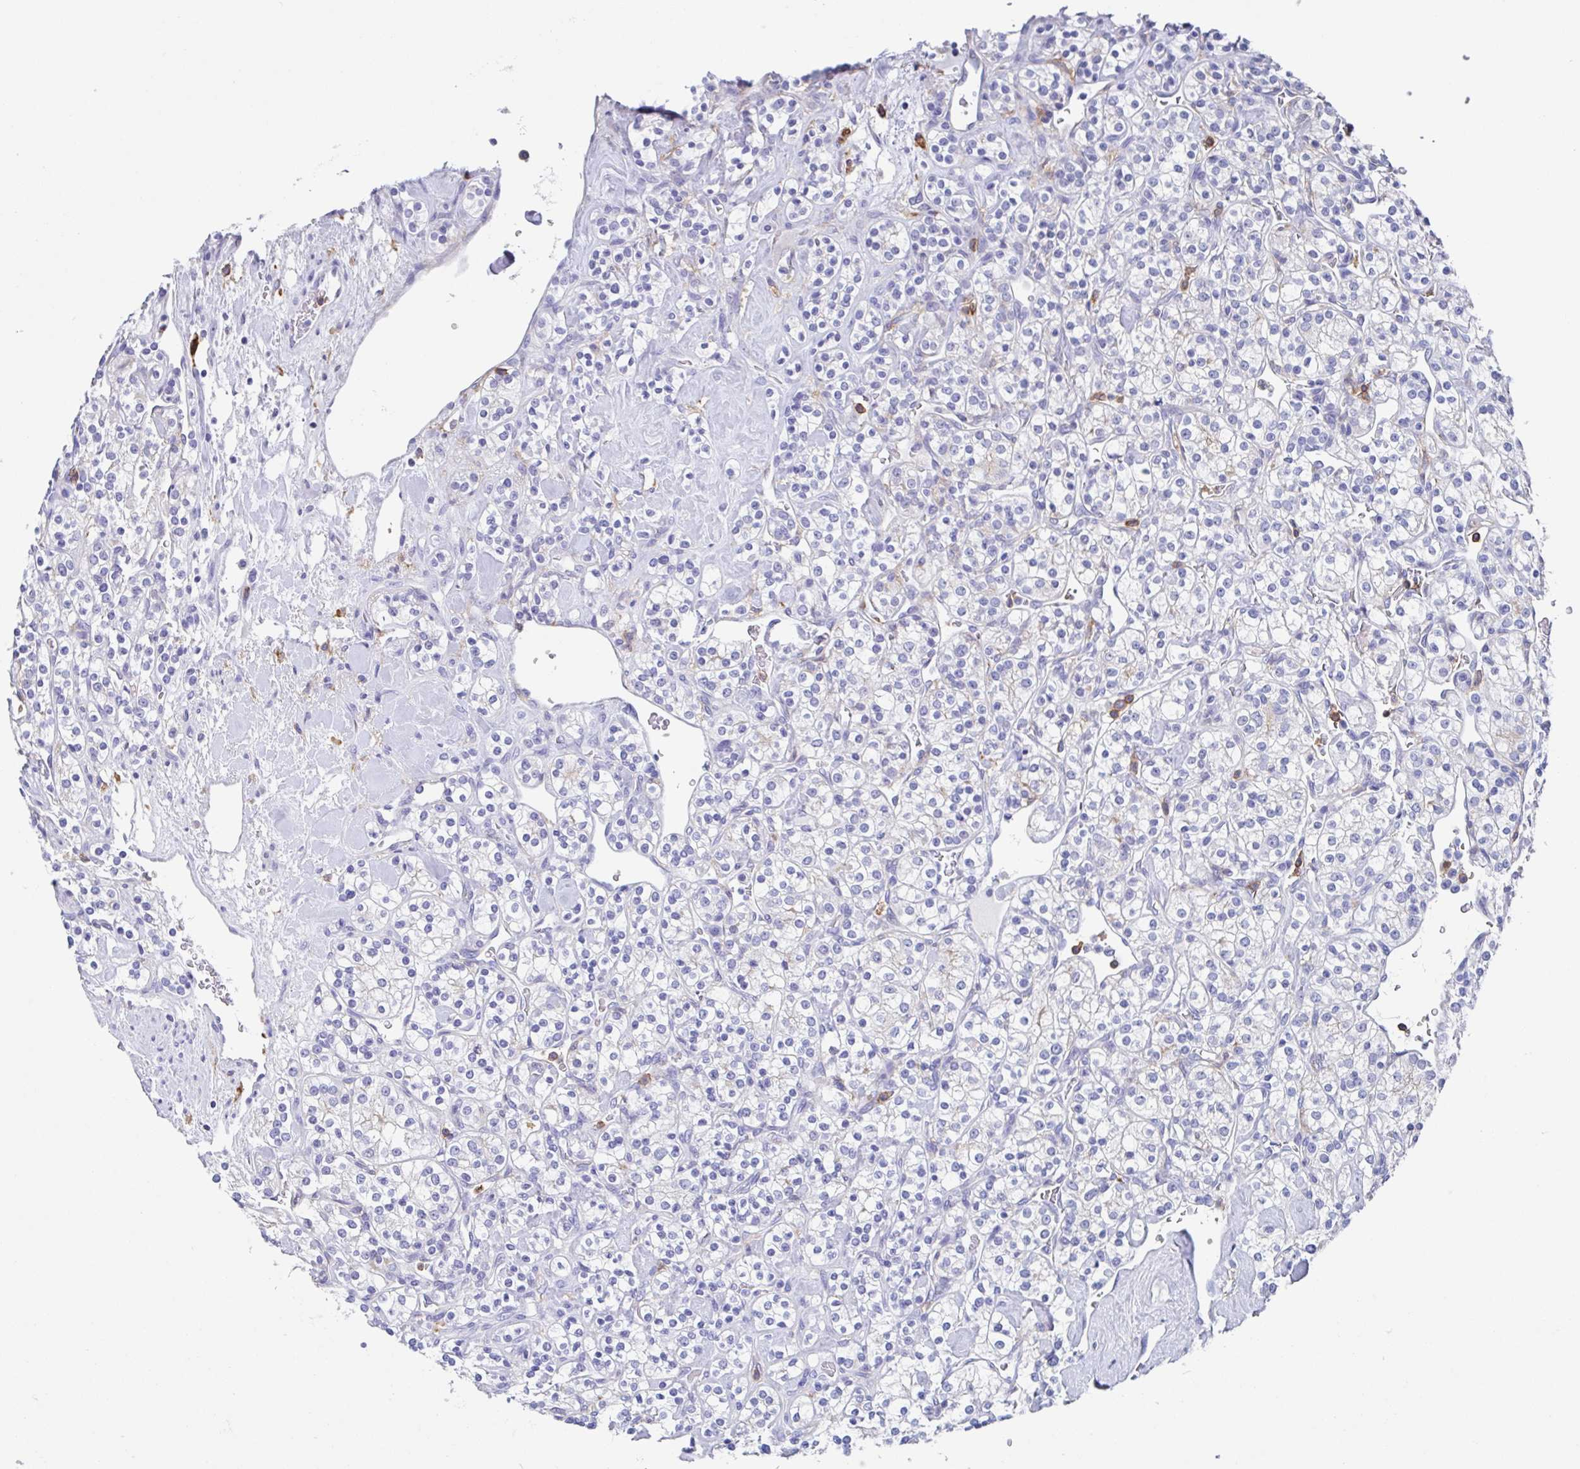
{"staining": {"intensity": "negative", "quantity": "none", "location": "none"}, "tissue": "renal cancer", "cell_type": "Tumor cells", "image_type": "cancer", "snomed": [{"axis": "morphology", "description": "Adenocarcinoma, NOS"}, {"axis": "topography", "description": "Kidney"}], "caption": "IHC of adenocarcinoma (renal) shows no positivity in tumor cells.", "gene": "FCGR3A", "patient": {"sex": "male", "age": 77}}